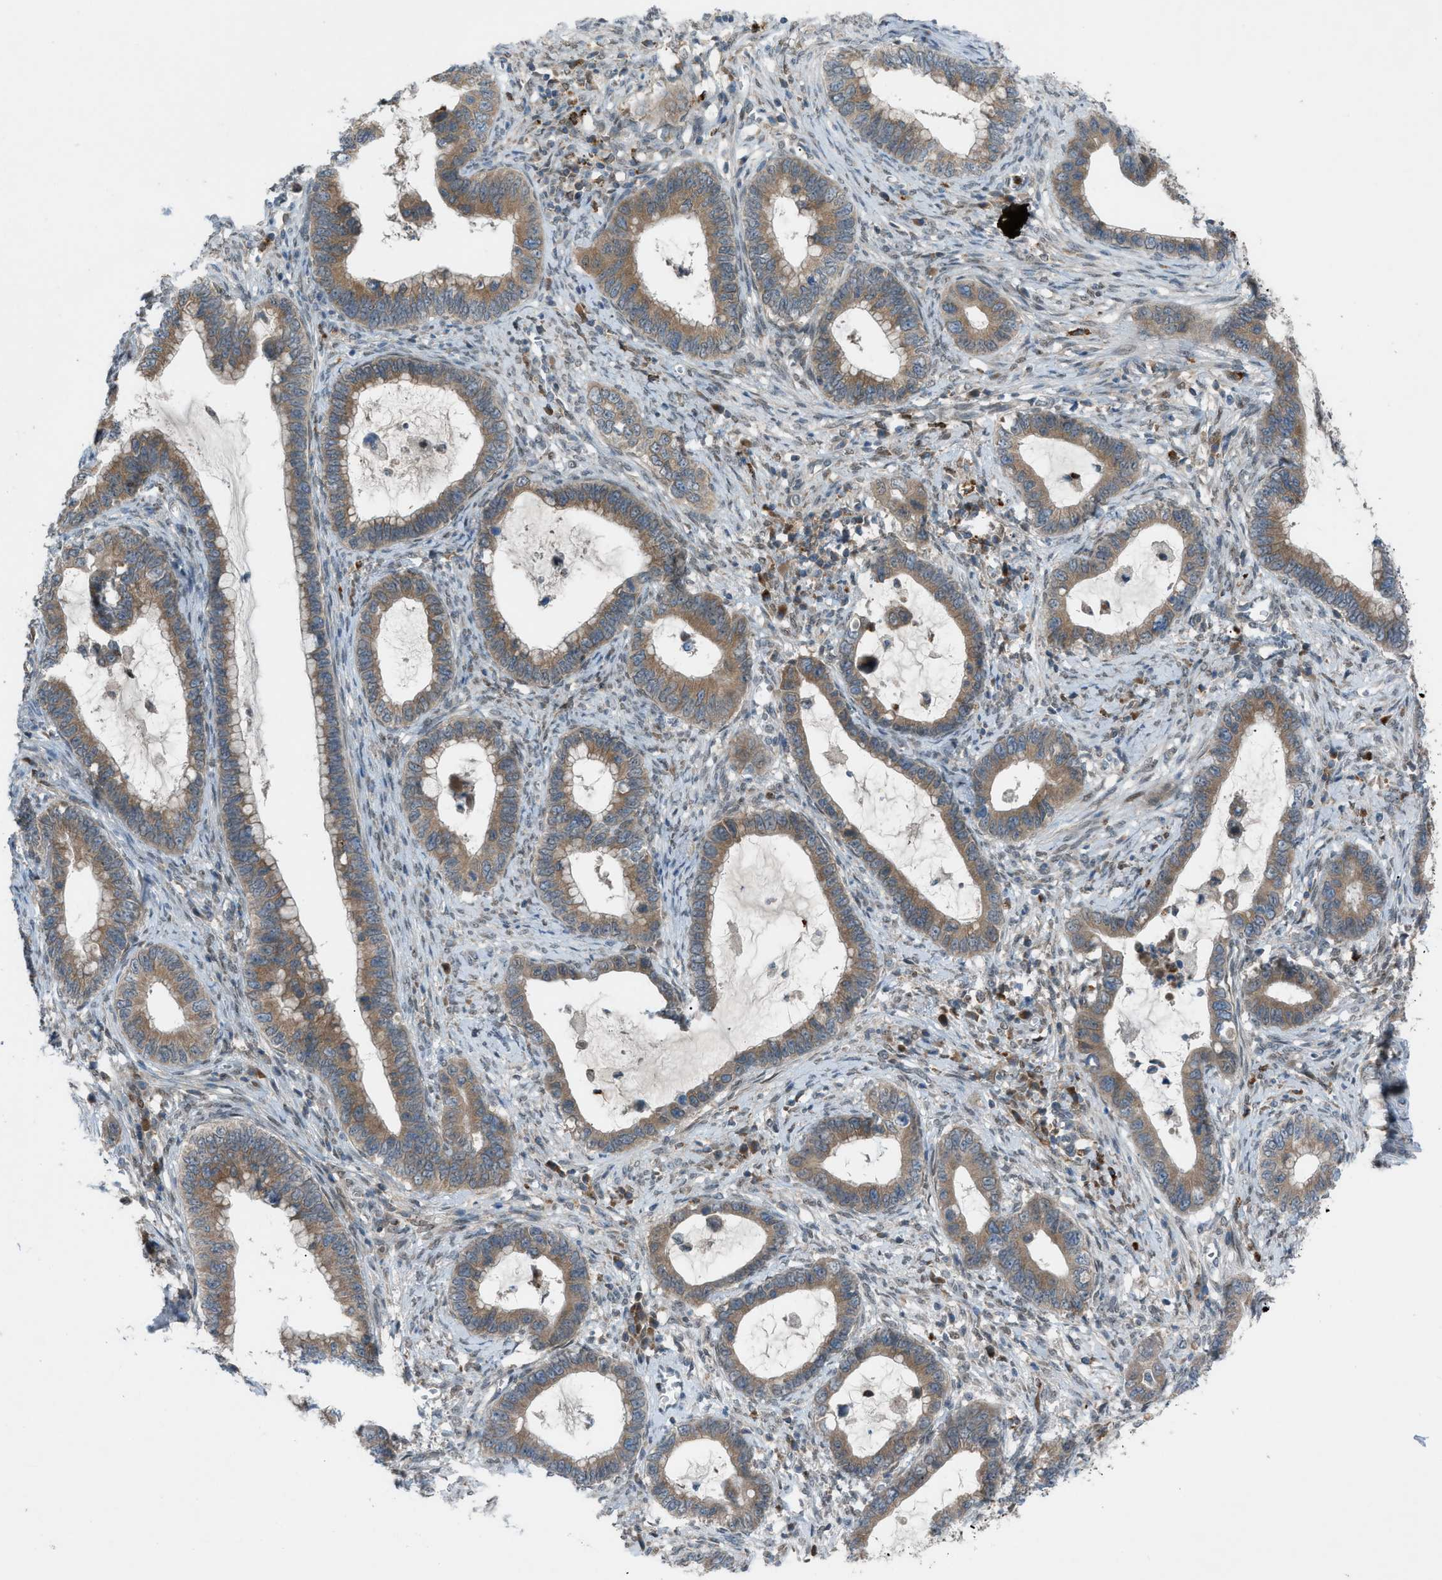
{"staining": {"intensity": "moderate", "quantity": ">75%", "location": "cytoplasmic/membranous"}, "tissue": "cervical cancer", "cell_type": "Tumor cells", "image_type": "cancer", "snomed": [{"axis": "morphology", "description": "Adenocarcinoma, NOS"}, {"axis": "topography", "description": "Cervix"}], "caption": "High-magnification brightfield microscopy of cervical adenocarcinoma stained with DAB (brown) and counterstained with hematoxylin (blue). tumor cells exhibit moderate cytoplasmic/membranous expression is appreciated in approximately>75% of cells. The staining was performed using DAB (3,3'-diaminobenzidine) to visualize the protein expression in brown, while the nuclei were stained in blue with hematoxylin (Magnification: 20x).", "gene": "DYRK1A", "patient": {"sex": "female", "age": 44}}